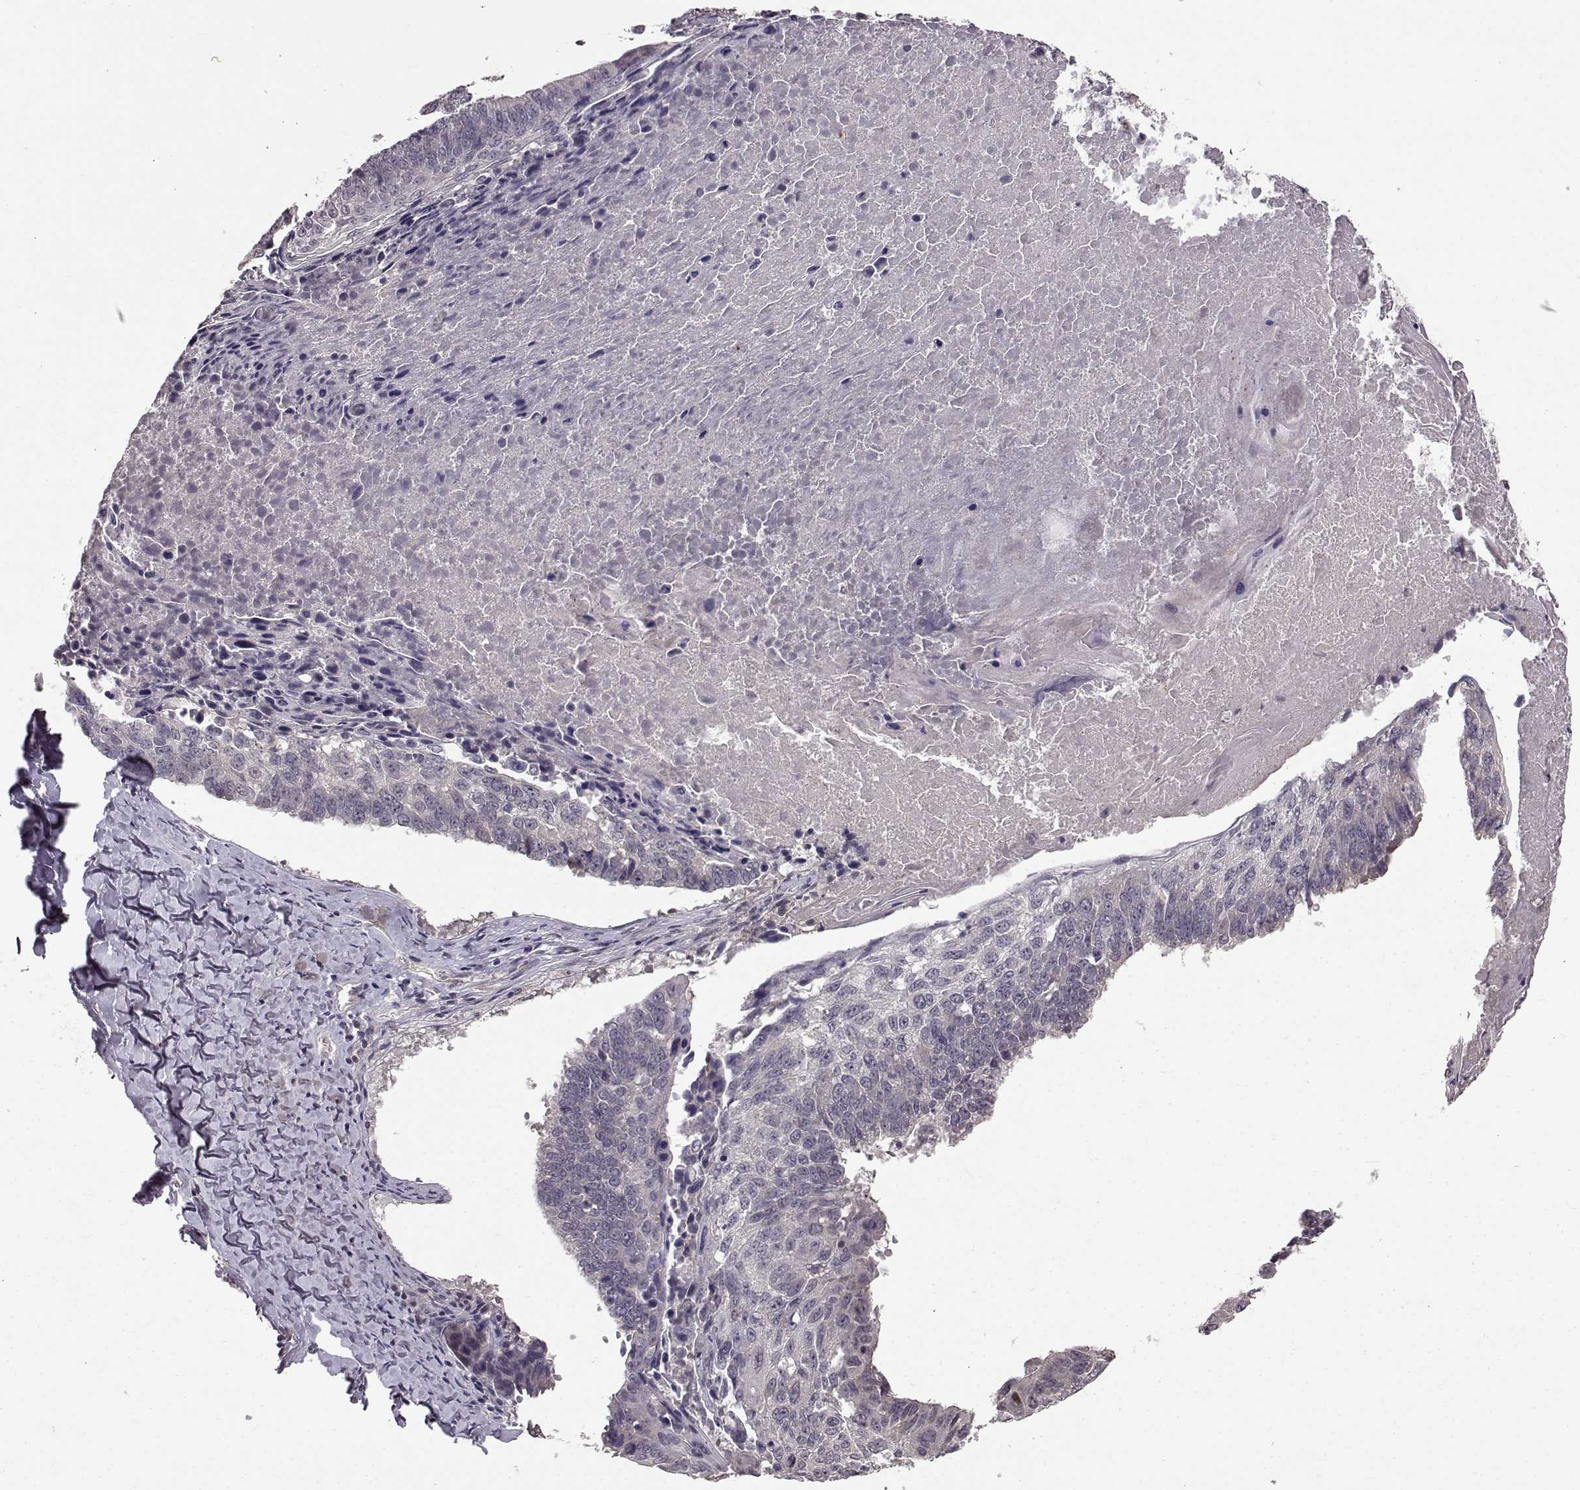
{"staining": {"intensity": "negative", "quantity": "none", "location": "none"}, "tissue": "lung cancer", "cell_type": "Tumor cells", "image_type": "cancer", "snomed": [{"axis": "morphology", "description": "Squamous cell carcinoma, NOS"}, {"axis": "topography", "description": "Lung"}], "caption": "This is an immunohistochemistry (IHC) histopathology image of lung squamous cell carcinoma. There is no positivity in tumor cells.", "gene": "NTRK2", "patient": {"sex": "male", "age": 73}}